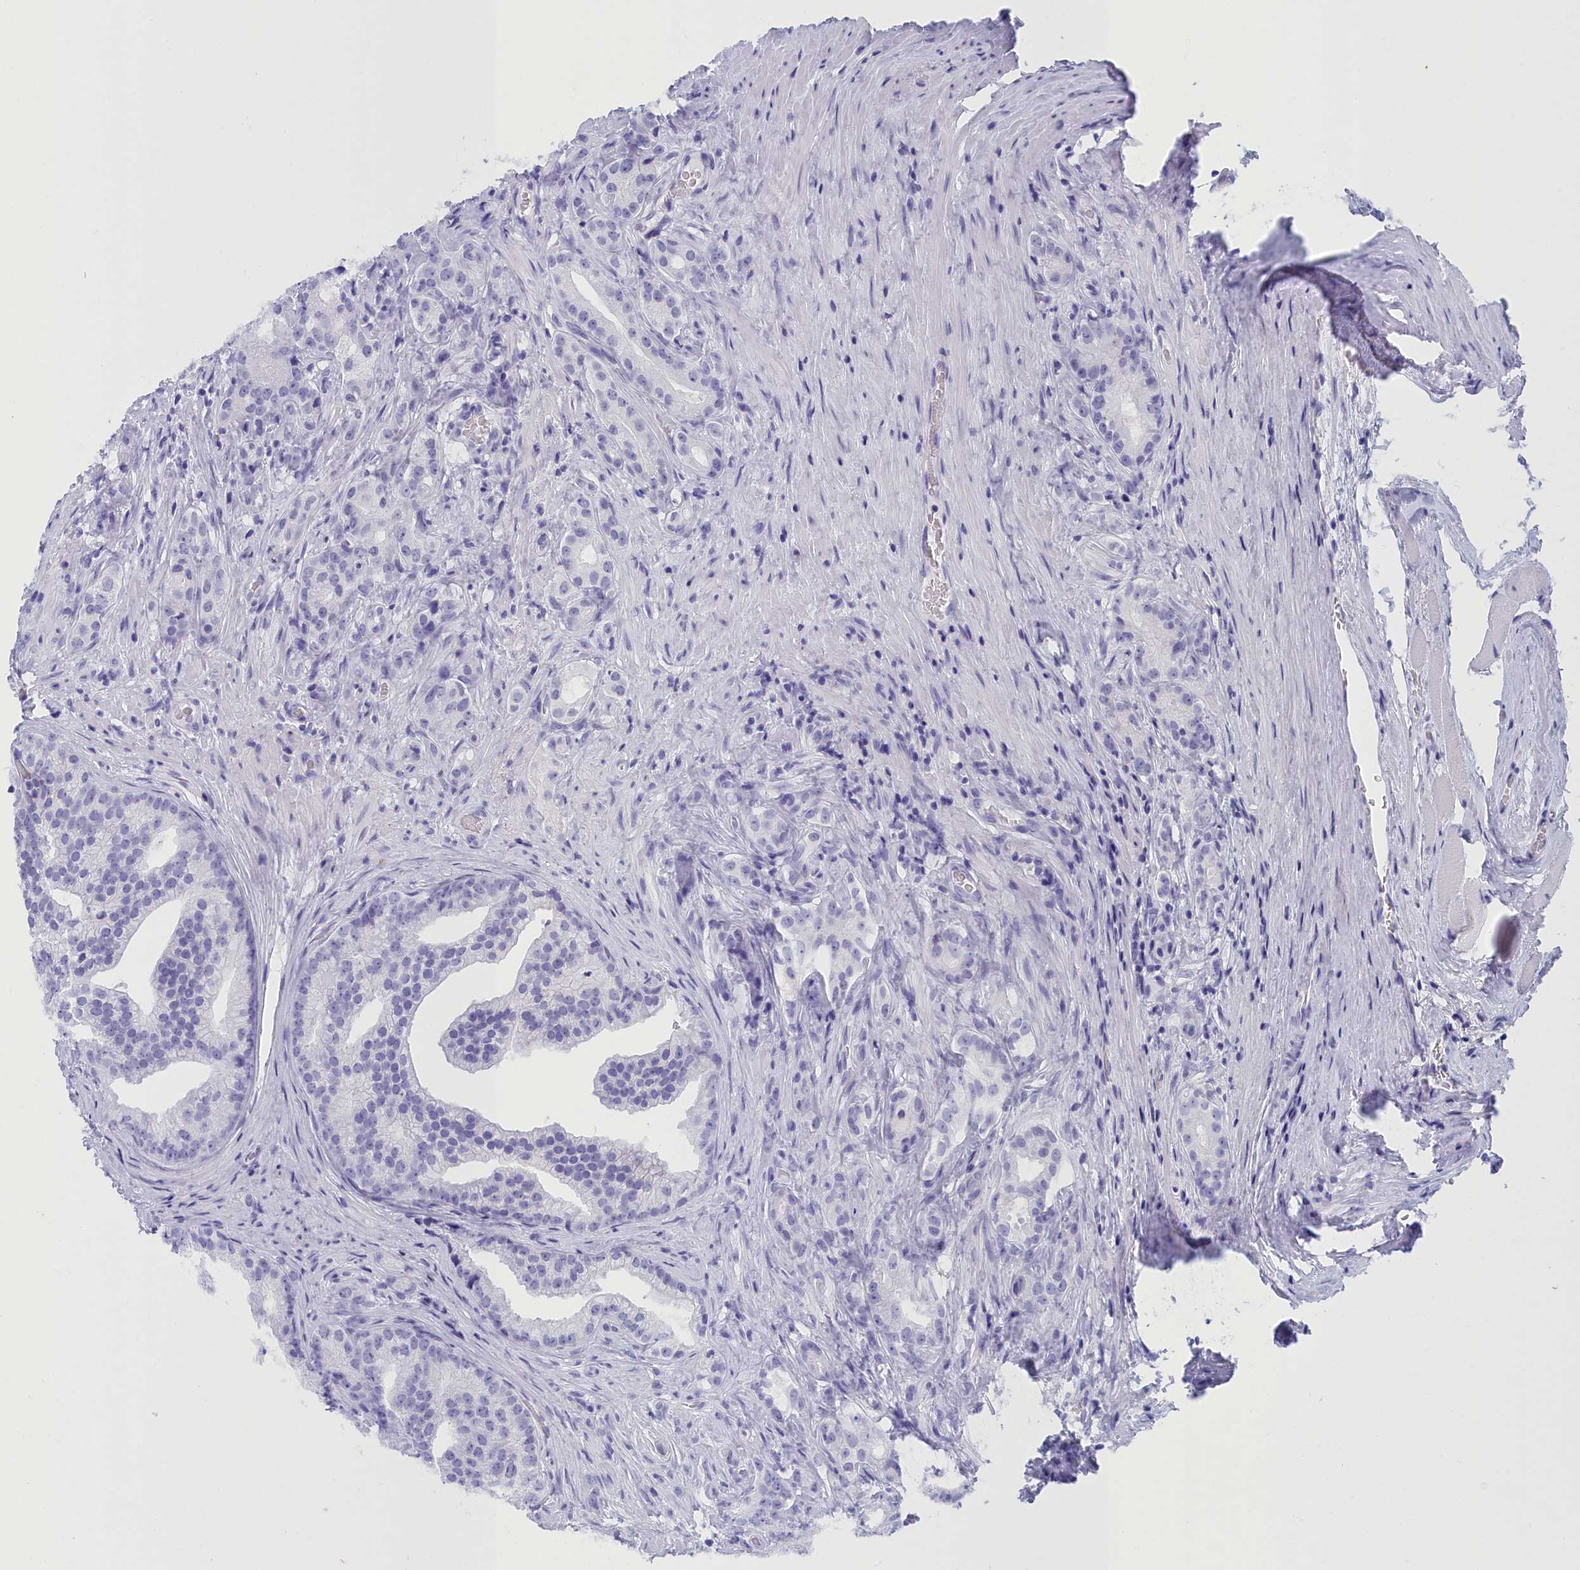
{"staining": {"intensity": "negative", "quantity": "none", "location": "none"}, "tissue": "prostate cancer", "cell_type": "Tumor cells", "image_type": "cancer", "snomed": [{"axis": "morphology", "description": "Adenocarcinoma, Low grade"}, {"axis": "topography", "description": "Prostate"}], "caption": "The histopathology image demonstrates no significant expression in tumor cells of prostate low-grade adenocarcinoma.", "gene": "CCDC97", "patient": {"sex": "male", "age": 71}}